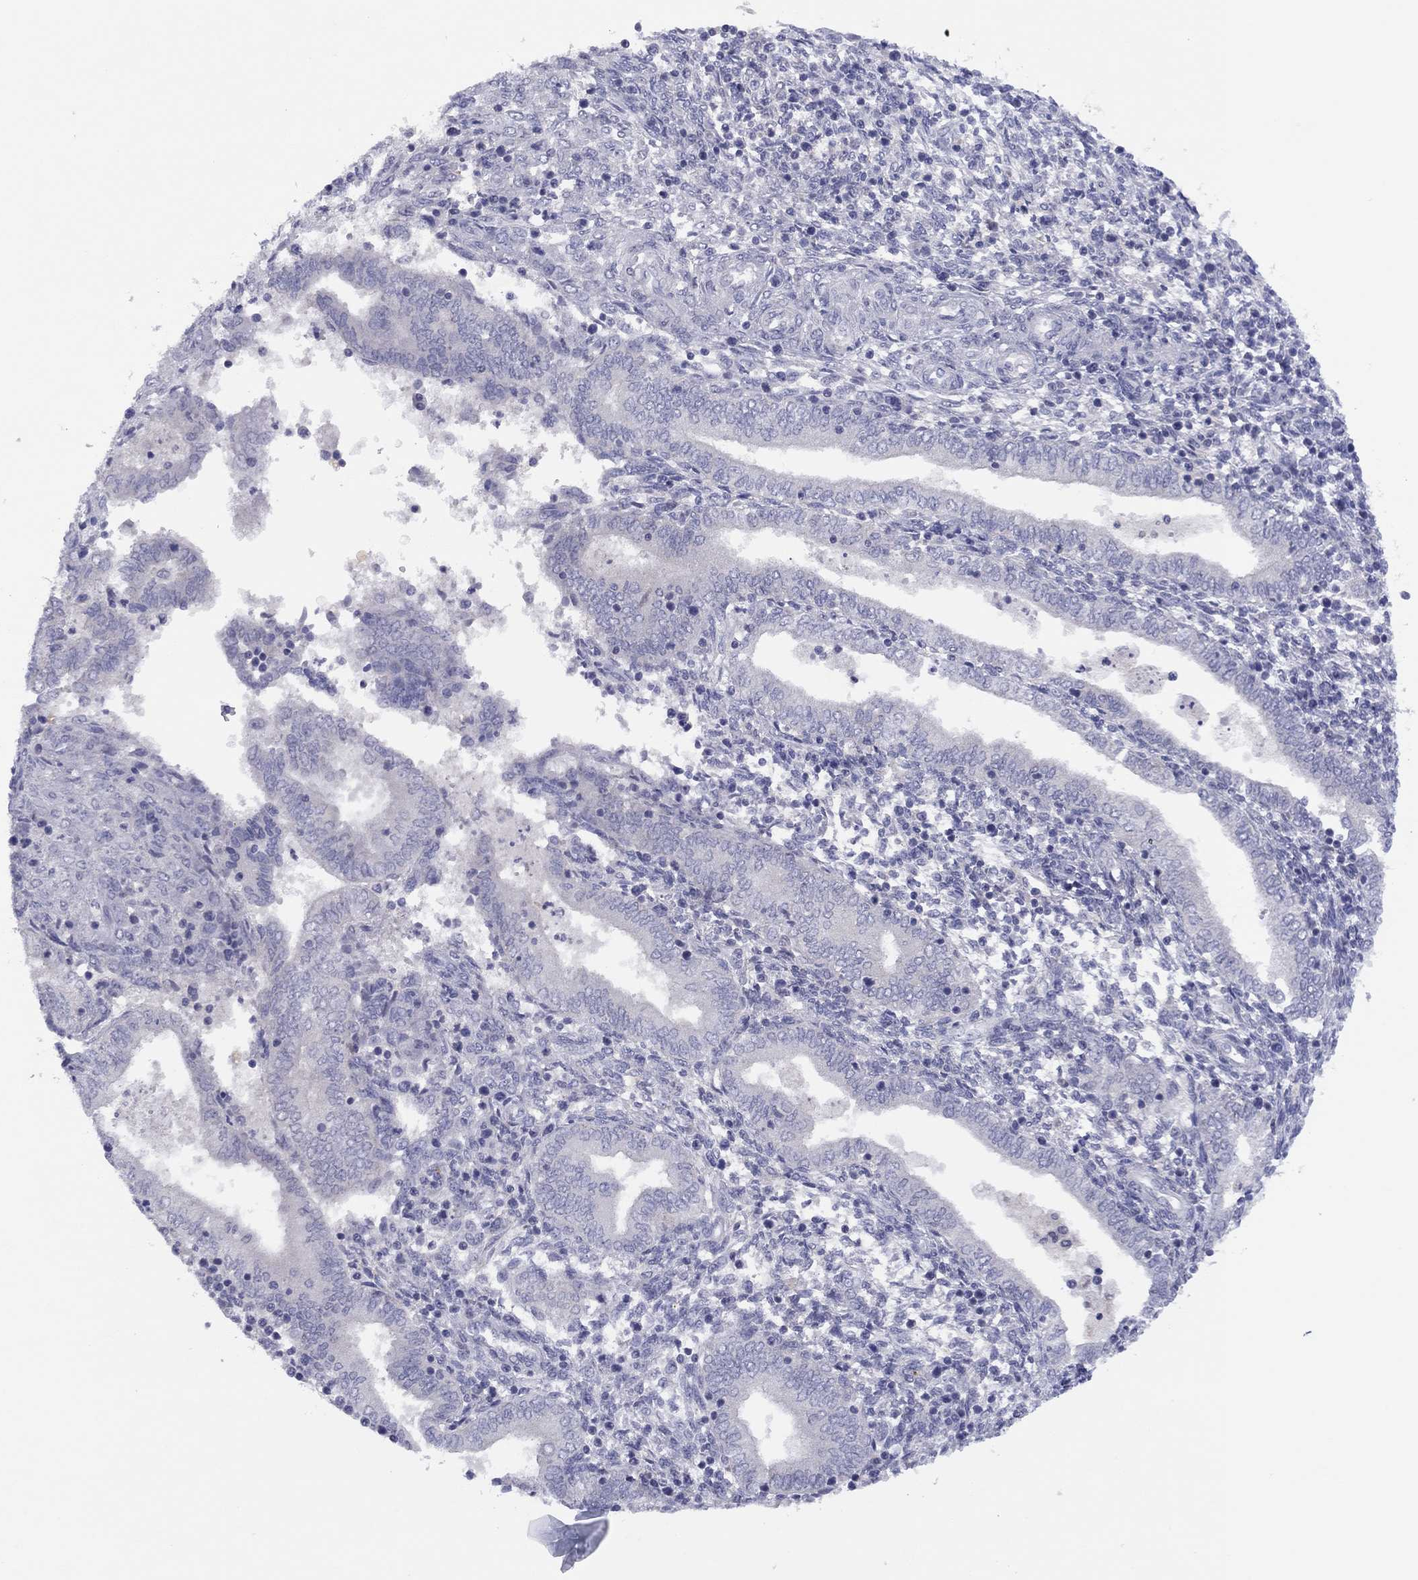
{"staining": {"intensity": "negative", "quantity": "none", "location": "none"}, "tissue": "endometrium", "cell_type": "Cells in endometrial stroma", "image_type": "normal", "snomed": [{"axis": "morphology", "description": "Normal tissue, NOS"}, {"axis": "topography", "description": "Endometrium"}], "caption": "Histopathology image shows no protein staining in cells in endometrial stroma of unremarkable endometrium. Brightfield microscopy of IHC stained with DAB (3,3'-diaminobenzidine) (brown) and hematoxylin (blue), captured at high magnification.", "gene": "CYP2B6", "patient": {"sex": "female", "age": 42}}